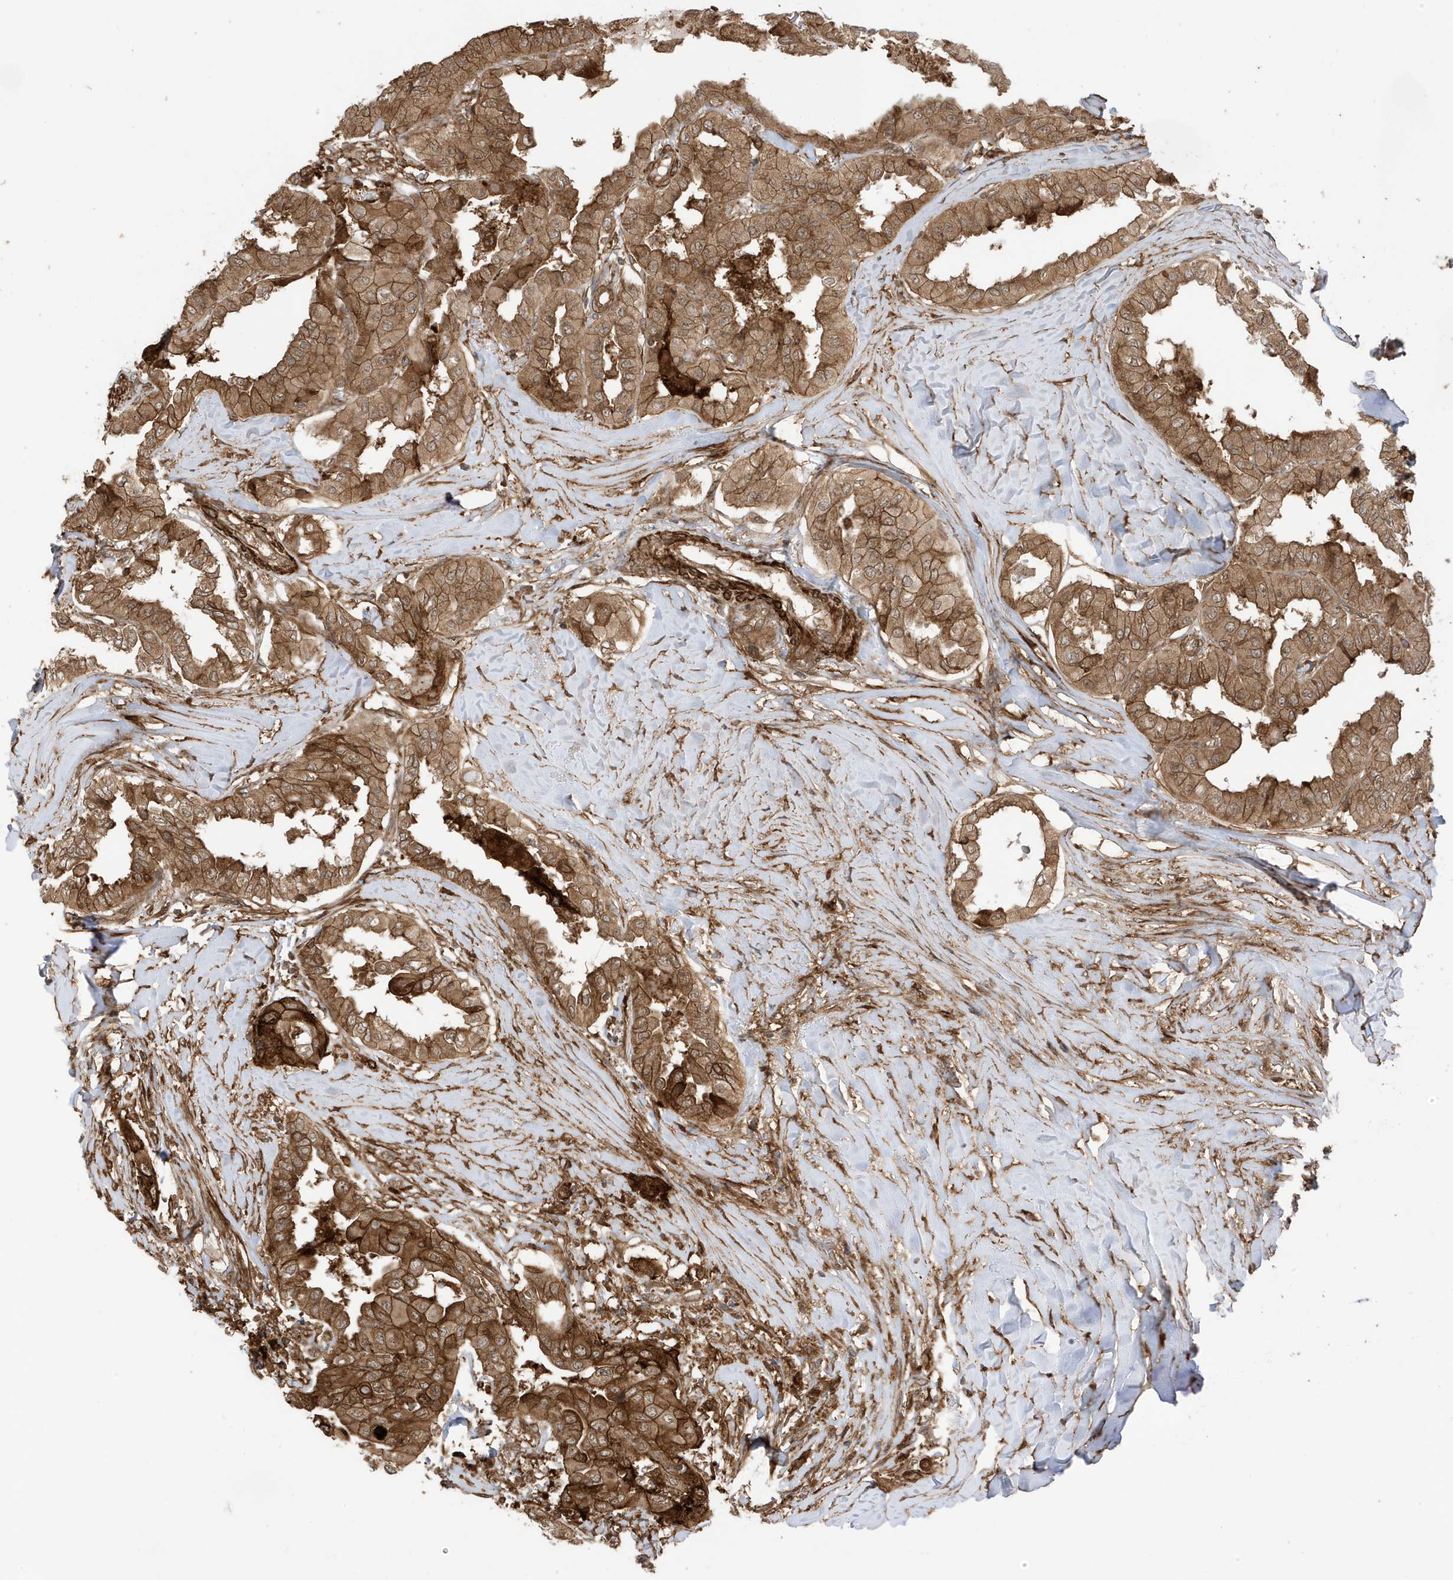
{"staining": {"intensity": "moderate", "quantity": ">75%", "location": "cytoplasmic/membranous"}, "tissue": "thyroid cancer", "cell_type": "Tumor cells", "image_type": "cancer", "snomed": [{"axis": "morphology", "description": "Papillary adenocarcinoma, NOS"}, {"axis": "topography", "description": "Thyroid gland"}], "caption": "Human papillary adenocarcinoma (thyroid) stained with a protein marker demonstrates moderate staining in tumor cells.", "gene": "CDC42EP3", "patient": {"sex": "female", "age": 59}}